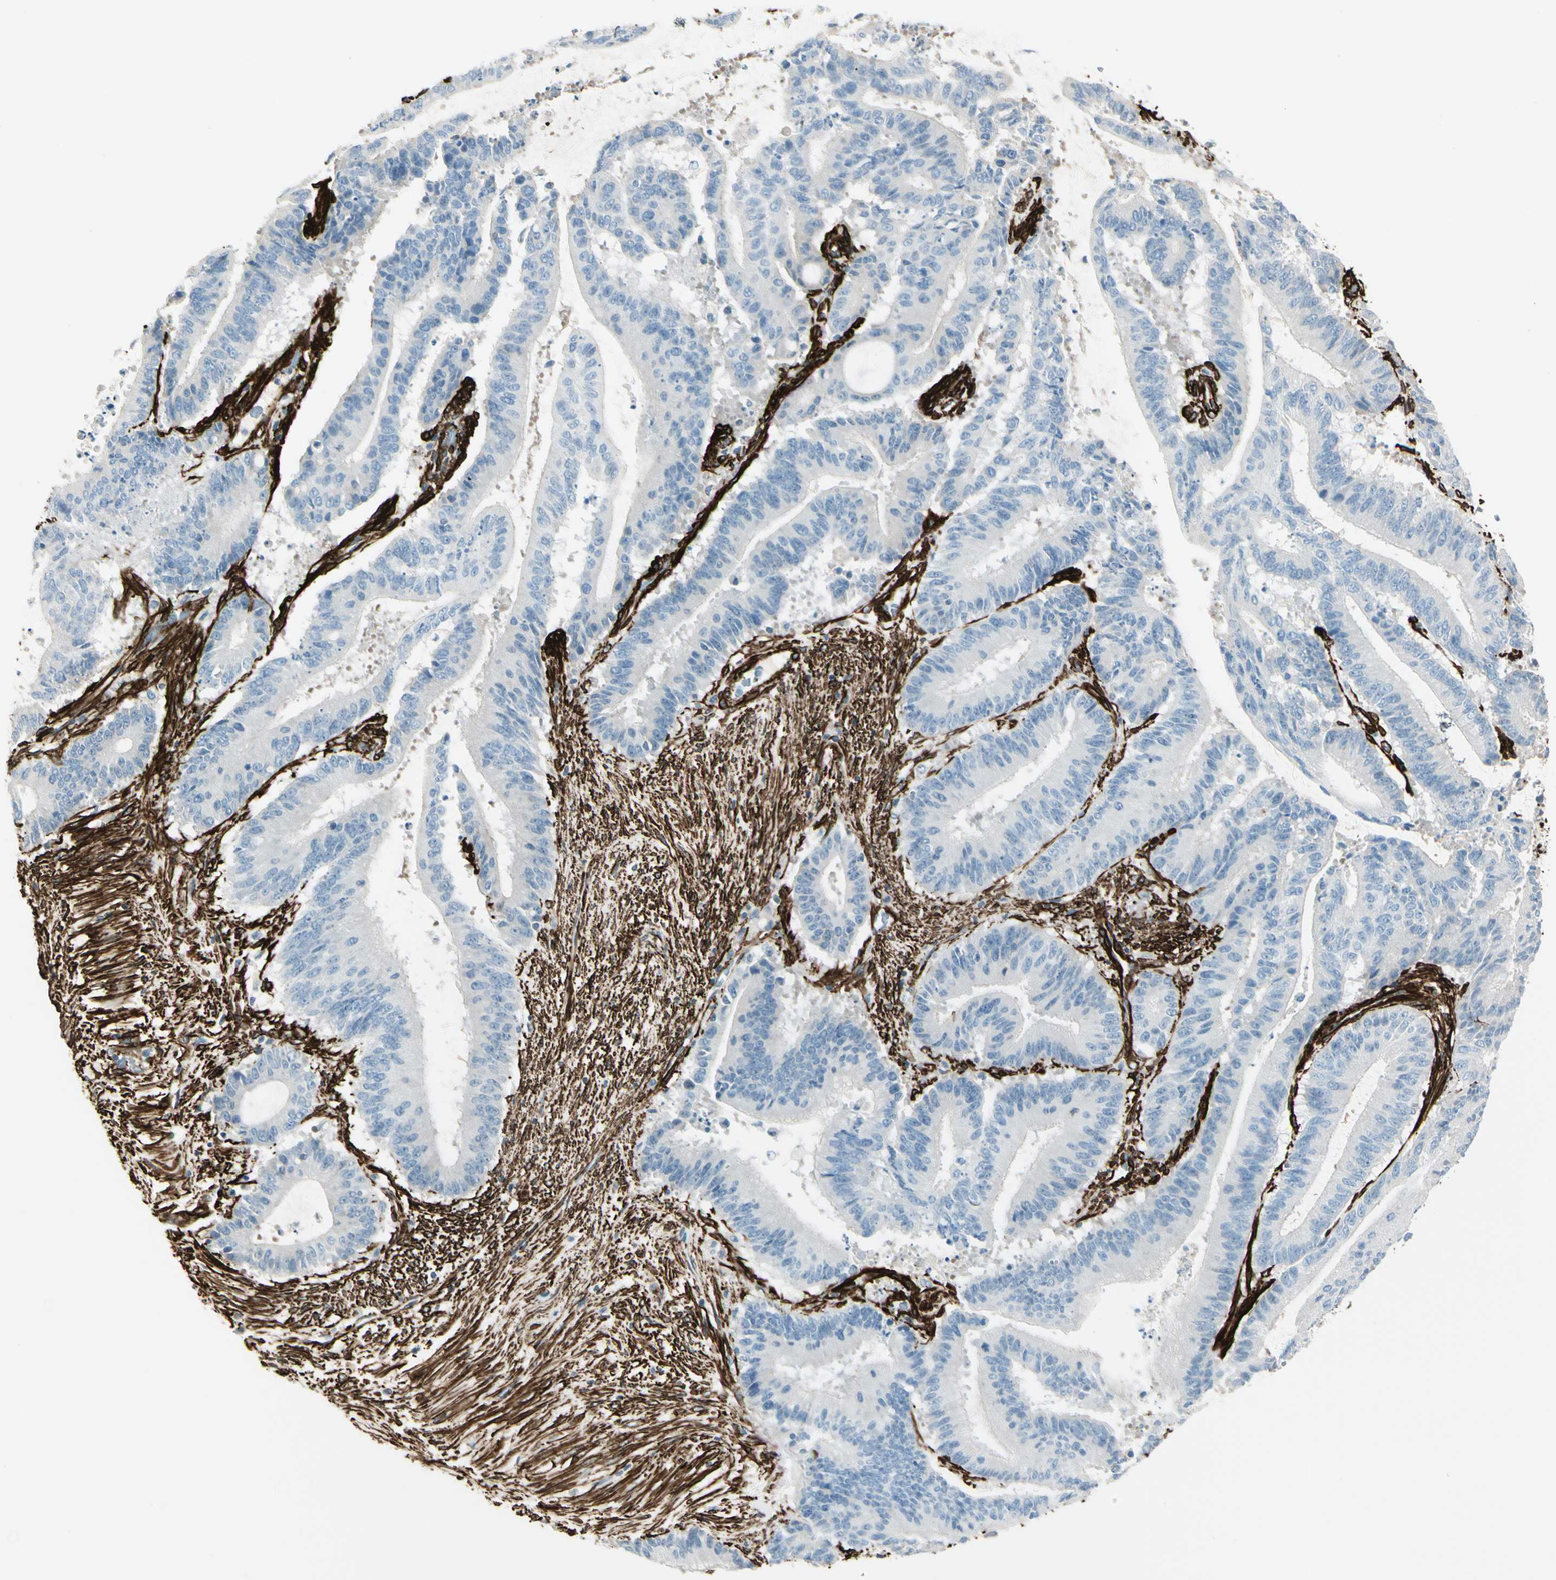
{"staining": {"intensity": "negative", "quantity": "none", "location": "none"}, "tissue": "liver cancer", "cell_type": "Tumor cells", "image_type": "cancer", "snomed": [{"axis": "morphology", "description": "Cholangiocarcinoma"}, {"axis": "topography", "description": "Liver"}], "caption": "Liver cancer (cholangiocarcinoma) was stained to show a protein in brown. There is no significant staining in tumor cells.", "gene": "CALD1", "patient": {"sex": "female", "age": 73}}